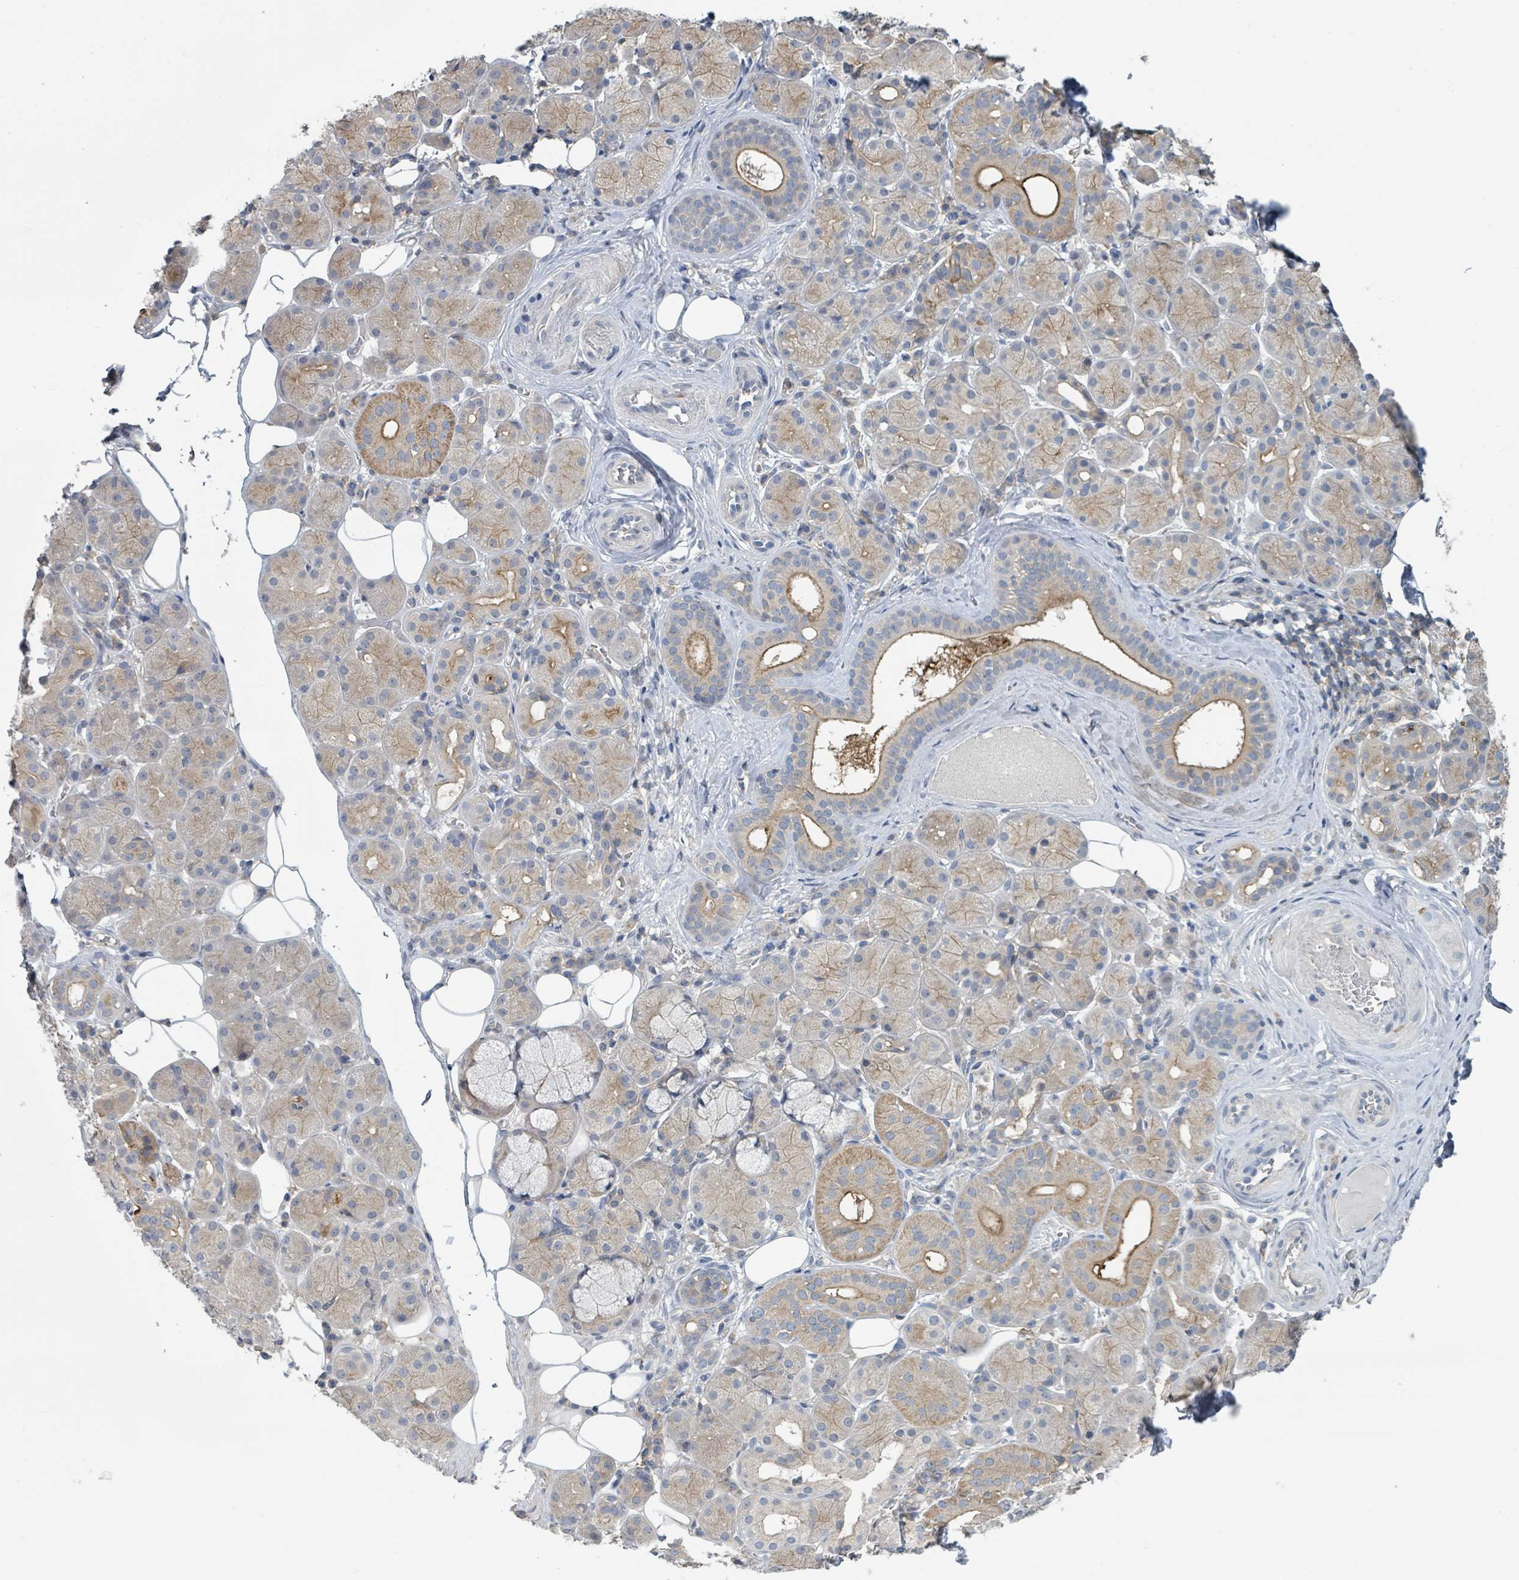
{"staining": {"intensity": "moderate", "quantity": "25%-75%", "location": "cytoplasmic/membranous"}, "tissue": "salivary gland", "cell_type": "Glandular cells", "image_type": "normal", "snomed": [{"axis": "morphology", "description": "Squamous cell carcinoma, NOS"}, {"axis": "topography", "description": "Skin"}, {"axis": "topography", "description": "Head-Neck"}], "caption": "High-power microscopy captured an IHC photomicrograph of benign salivary gland, revealing moderate cytoplasmic/membranous expression in approximately 25%-75% of glandular cells.", "gene": "LRRC42", "patient": {"sex": "male", "age": 80}}